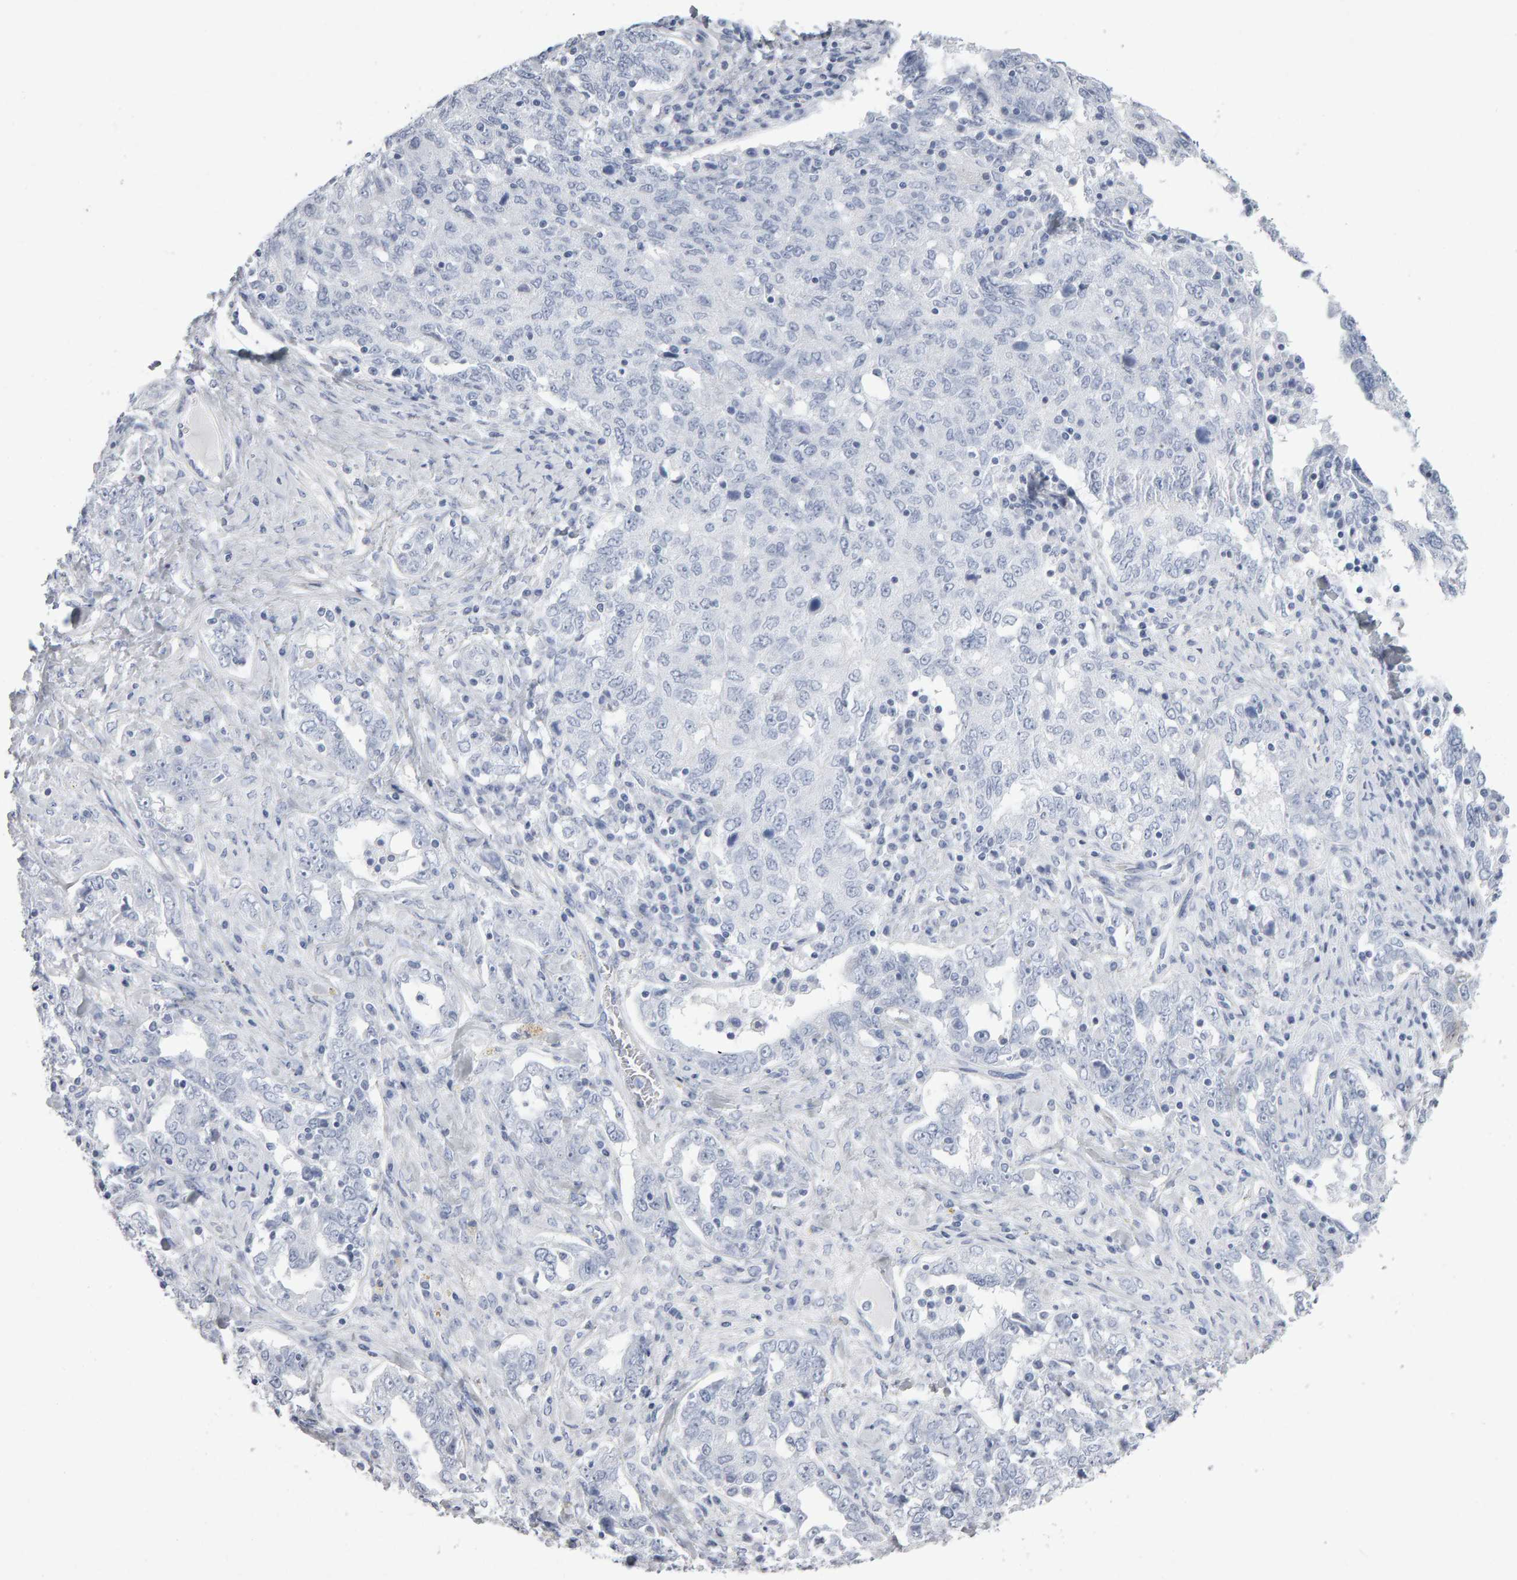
{"staining": {"intensity": "negative", "quantity": "none", "location": "none"}, "tissue": "ovarian cancer", "cell_type": "Tumor cells", "image_type": "cancer", "snomed": [{"axis": "morphology", "description": "Carcinoma, endometroid"}, {"axis": "topography", "description": "Ovary"}], "caption": "This image is of ovarian cancer (endometroid carcinoma) stained with immunohistochemistry (IHC) to label a protein in brown with the nuclei are counter-stained blue. There is no positivity in tumor cells.", "gene": "NCDN", "patient": {"sex": "female", "age": 62}}